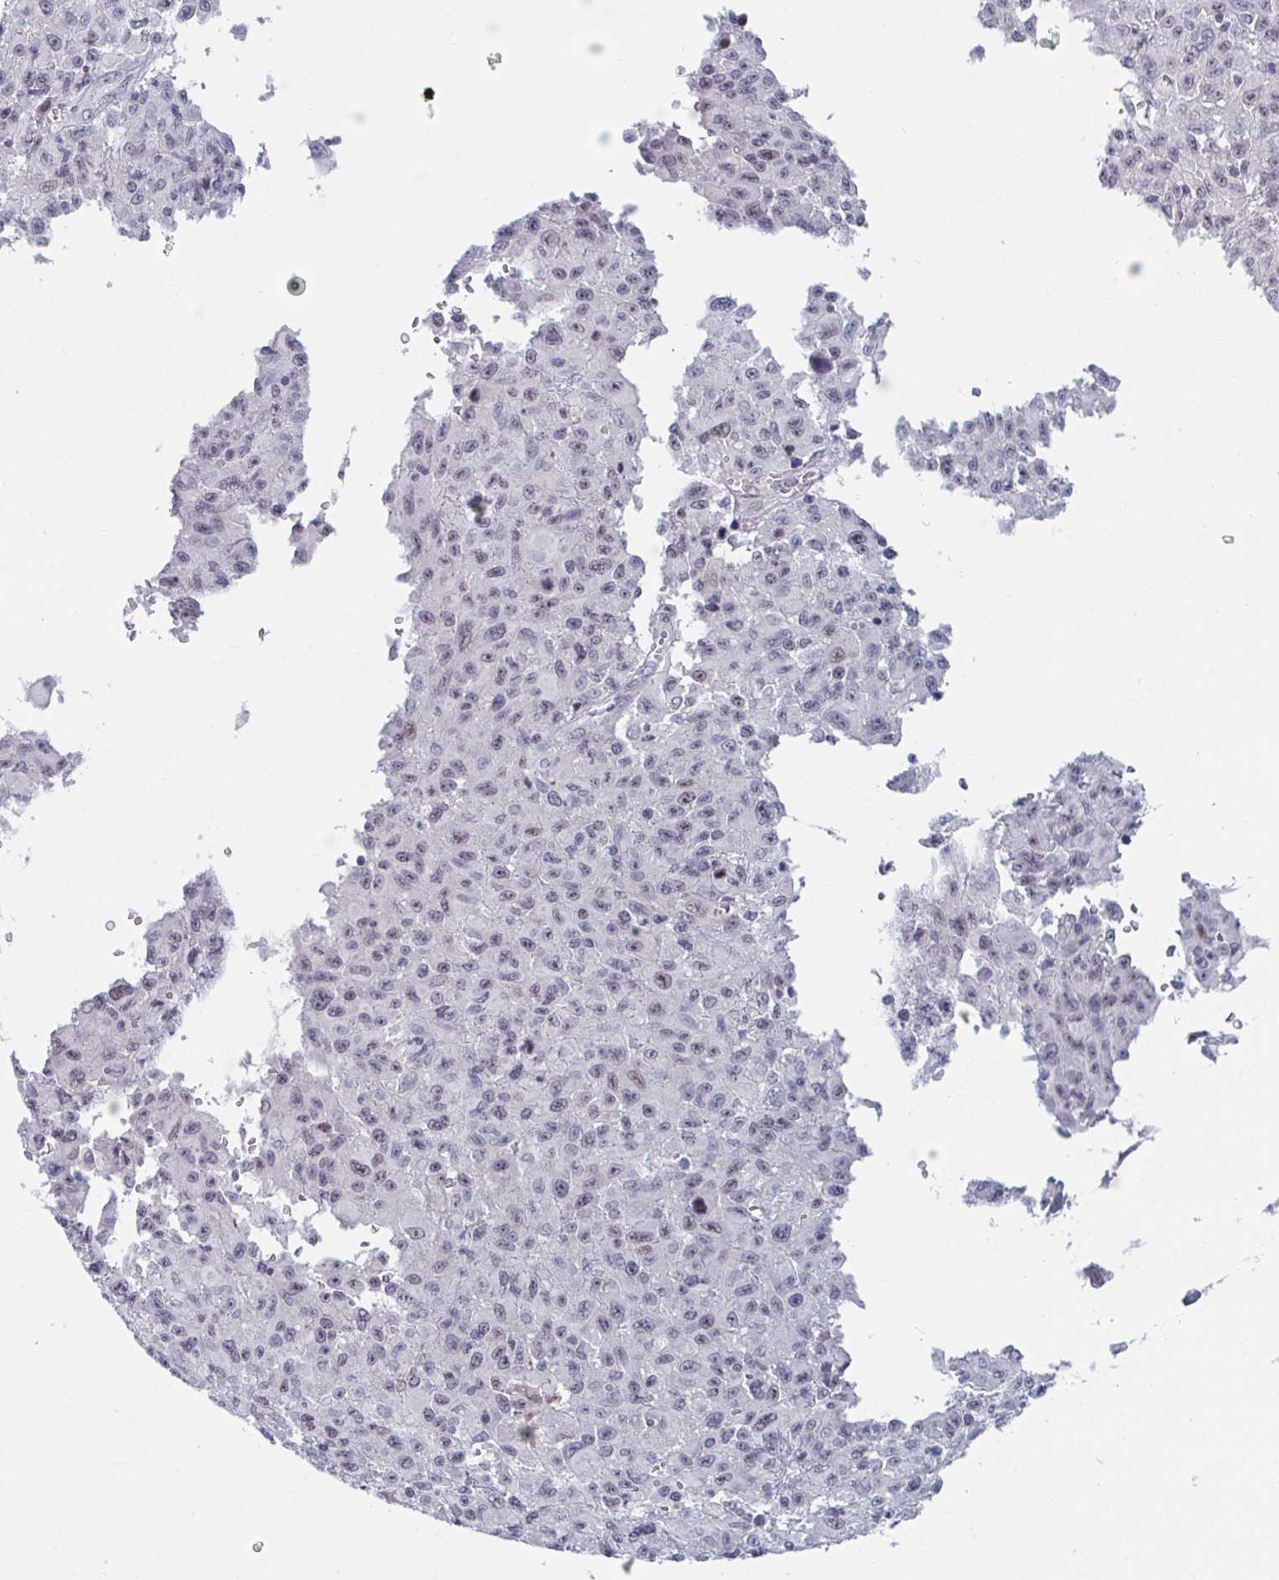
{"staining": {"intensity": "weak", "quantity": ">75%", "location": "nuclear"}, "tissue": "melanoma", "cell_type": "Tumor cells", "image_type": "cancer", "snomed": [{"axis": "morphology", "description": "Malignant melanoma, NOS"}, {"axis": "topography", "description": "Skin"}], "caption": "Malignant melanoma tissue shows weak nuclear expression in approximately >75% of tumor cells", "gene": "CENPT", "patient": {"sex": "male", "age": 46}}